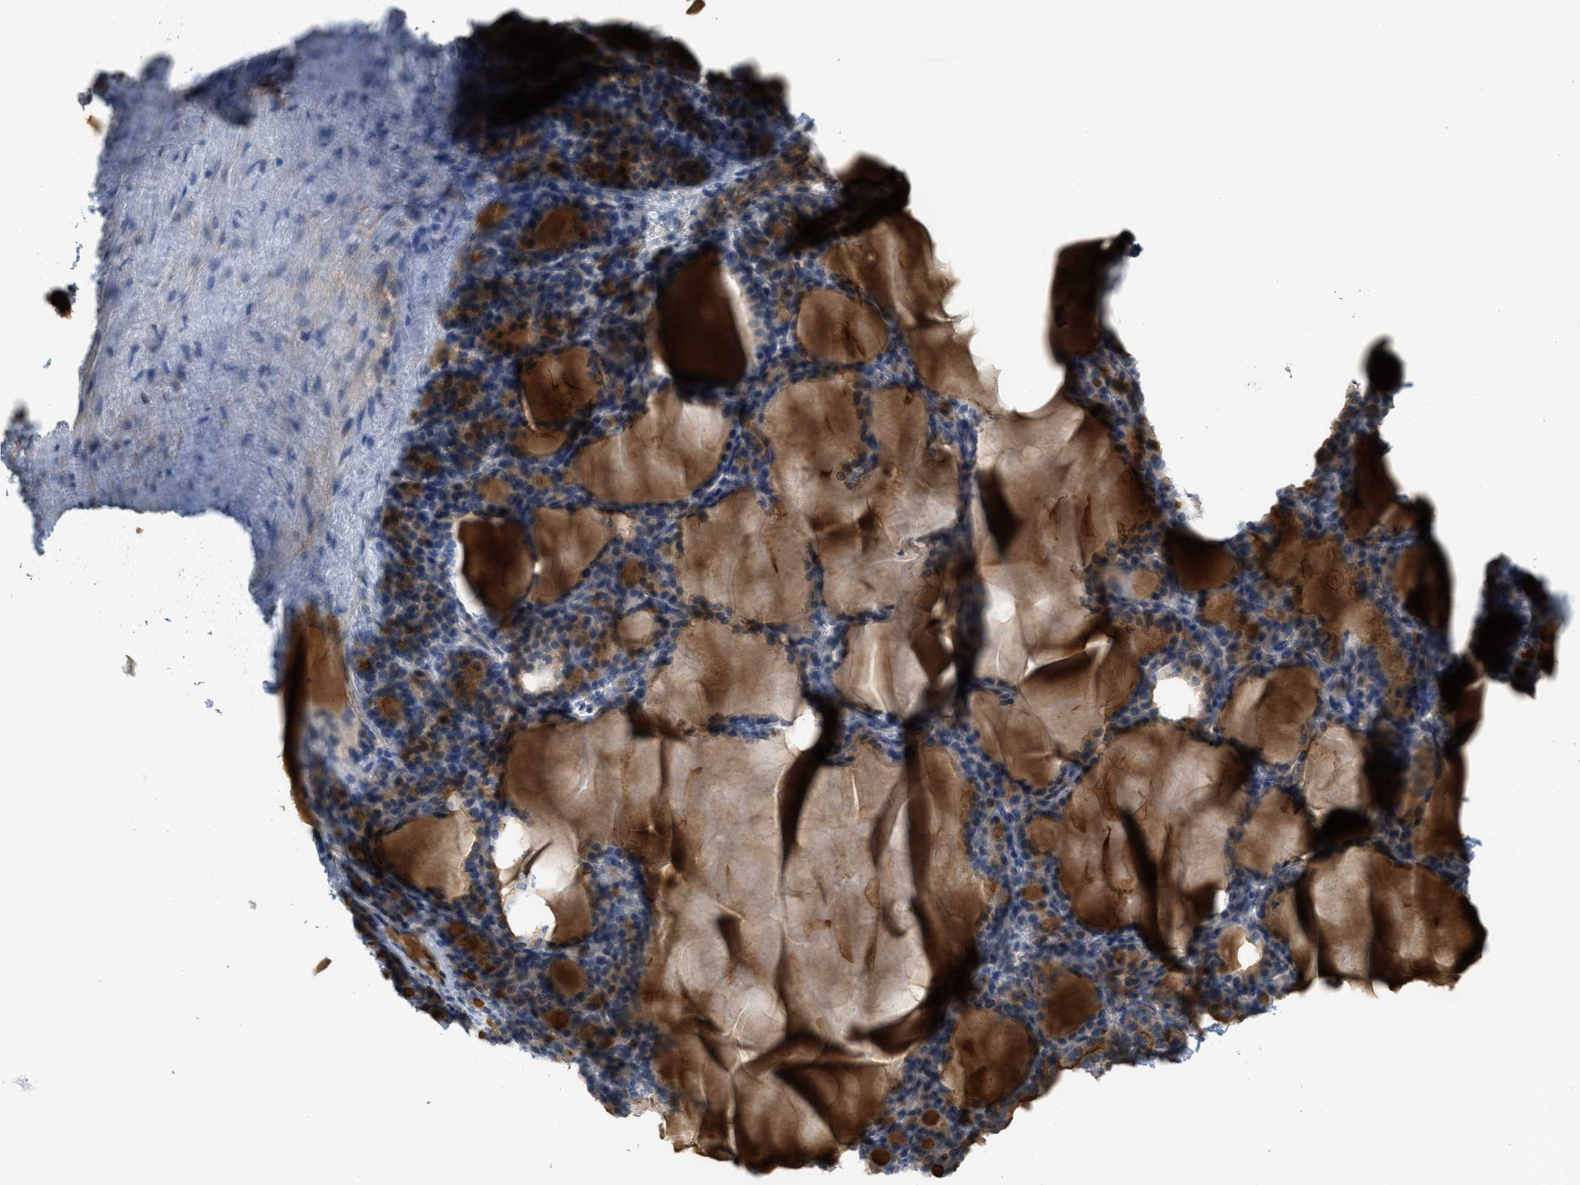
{"staining": {"intensity": "weak", "quantity": "25%-75%", "location": "cytoplasmic/membranous"}, "tissue": "thyroid gland", "cell_type": "Glandular cells", "image_type": "normal", "snomed": [{"axis": "morphology", "description": "Normal tissue, NOS"}, {"axis": "topography", "description": "Thyroid gland"}], "caption": "This histopathology image demonstrates IHC staining of unremarkable thyroid gland, with low weak cytoplasmic/membranous positivity in approximately 25%-75% of glandular cells.", "gene": "ADCY5", "patient": {"sex": "female", "age": 28}}